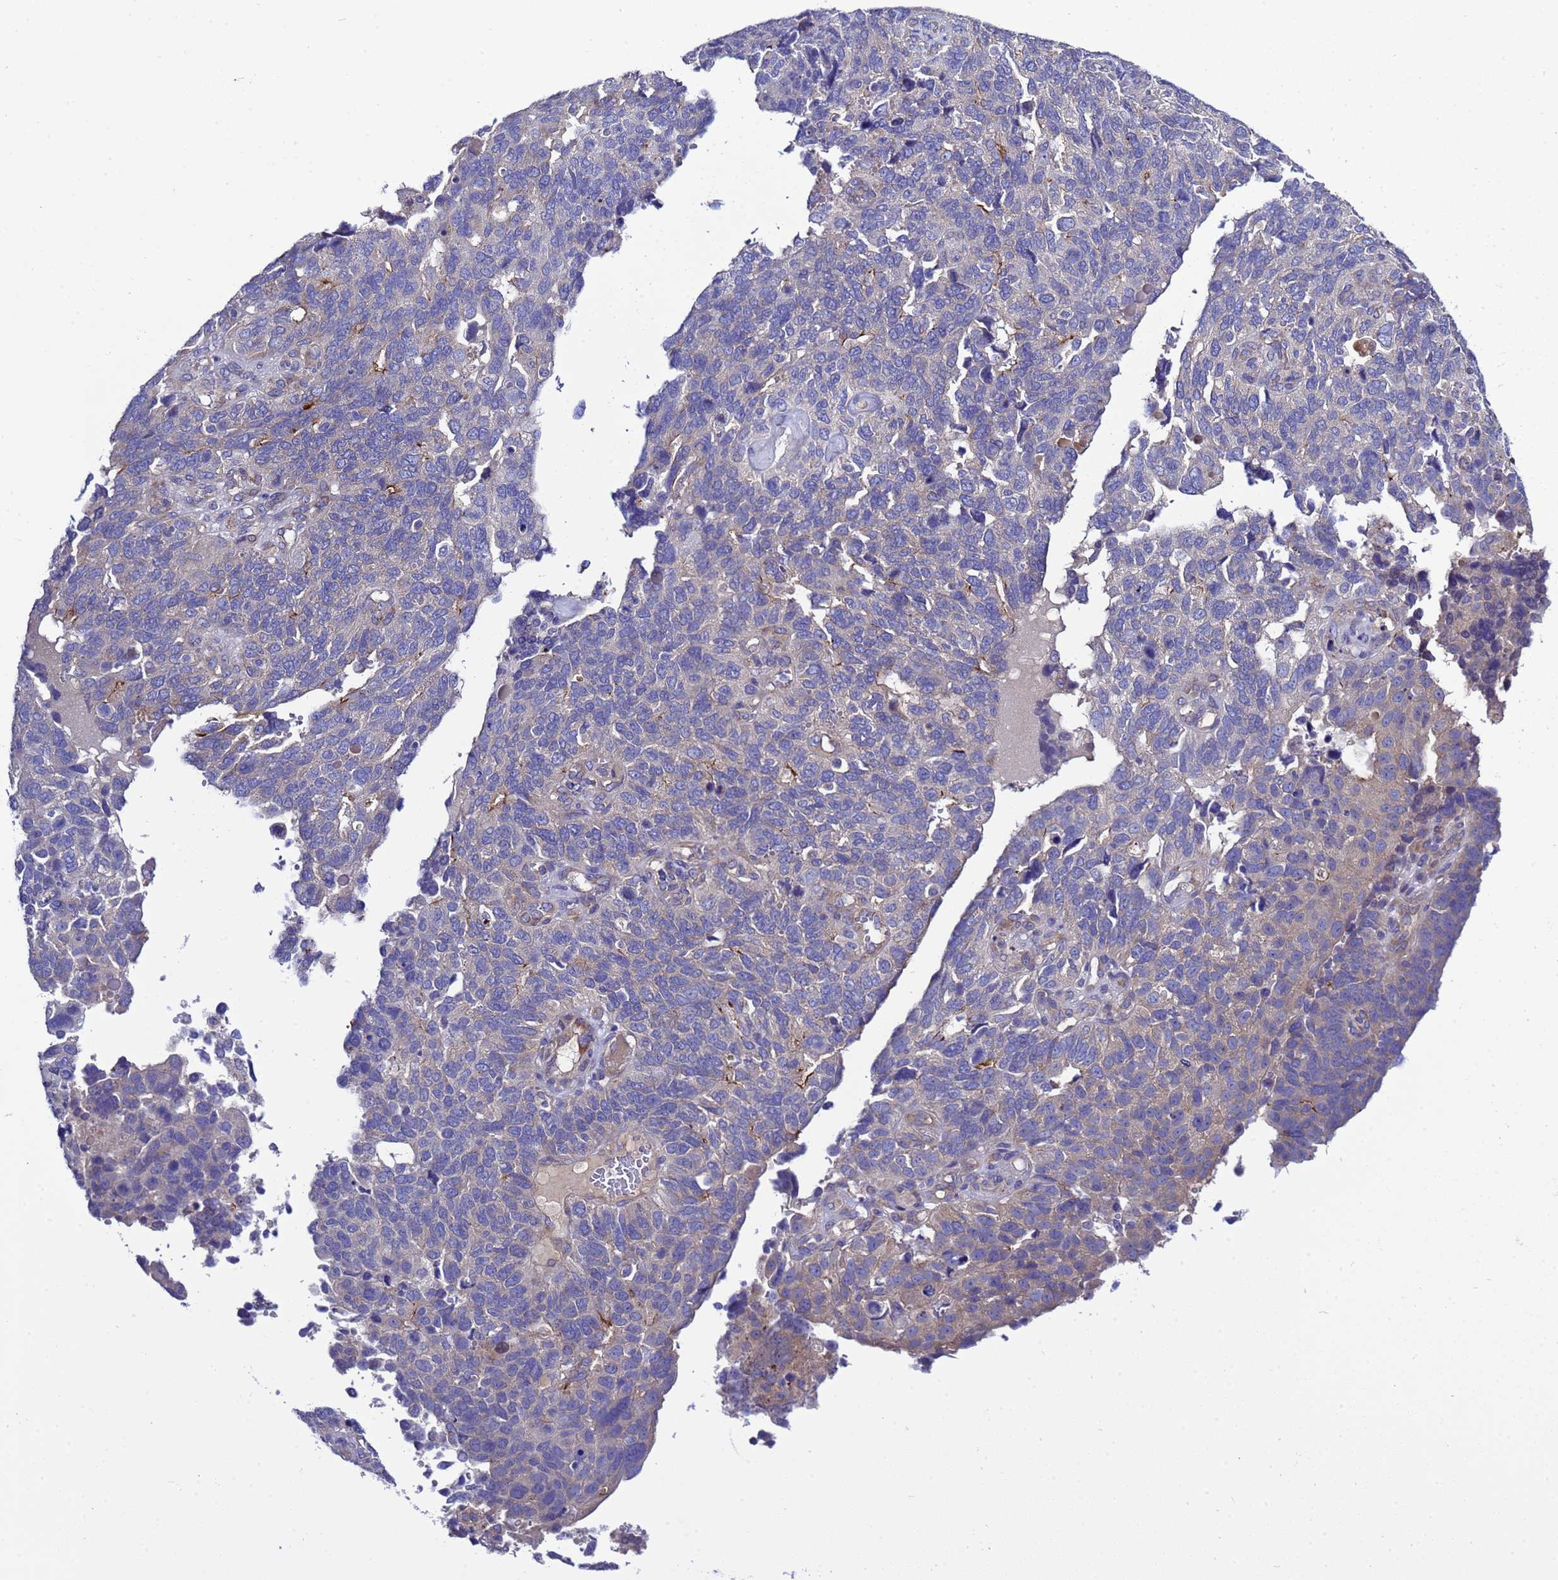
{"staining": {"intensity": "negative", "quantity": "none", "location": "none"}, "tissue": "endometrial cancer", "cell_type": "Tumor cells", "image_type": "cancer", "snomed": [{"axis": "morphology", "description": "Adenocarcinoma, NOS"}, {"axis": "topography", "description": "Endometrium"}], "caption": "An immunohistochemistry (IHC) histopathology image of endometrial adenocarcinoma is shown. There is no staining in tumor cells of endometrial adenocarcinoma. (DAB (3,3'-diaminobenzidine) IHC visualized using brightfield microscopy, high magnification).", "gene": "RC3H2", "patient": {"sex": "female", "age": 66}}